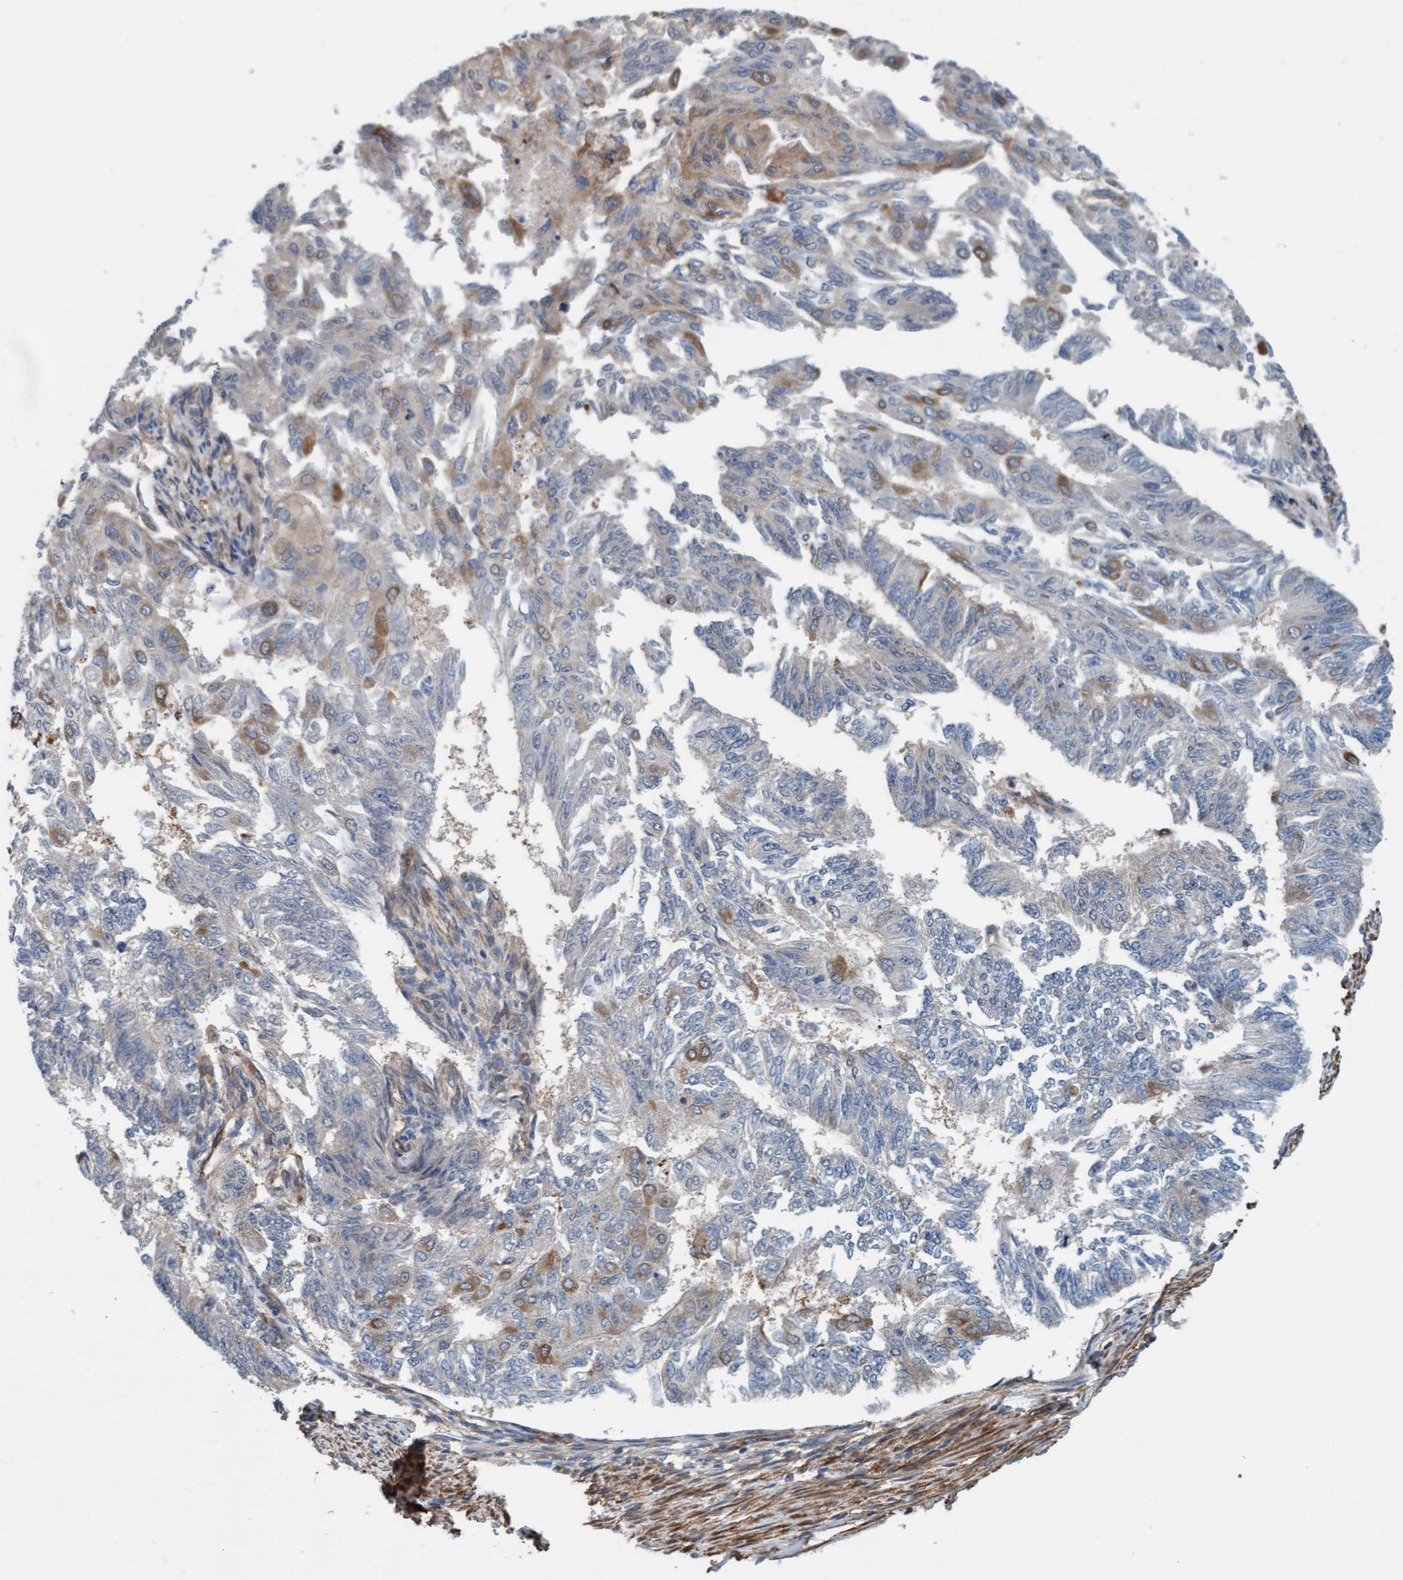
{"staining": {"intensity": "moderate", "quantity": "<25%", "location": "cytoplasmic/membranous"}, "tissue": "endometrial cancer", "cell_type": "Tumor cells", "image_type": "cancer", "snomed": [{"axis": "morphology", "description": "Adenocarcinoma, NOS"}, {"axis": "topography", "description": "Endometrium"}], "caption": "Moderate cytoplasmic/membranous positivity for a protein is present in approximately <25% of tumor cells of endometrial cancer (adenocarcinoma) using immunohistochemistry.", "gene": "FMNL3", "patient": {"sex": "female", "age": 32}}